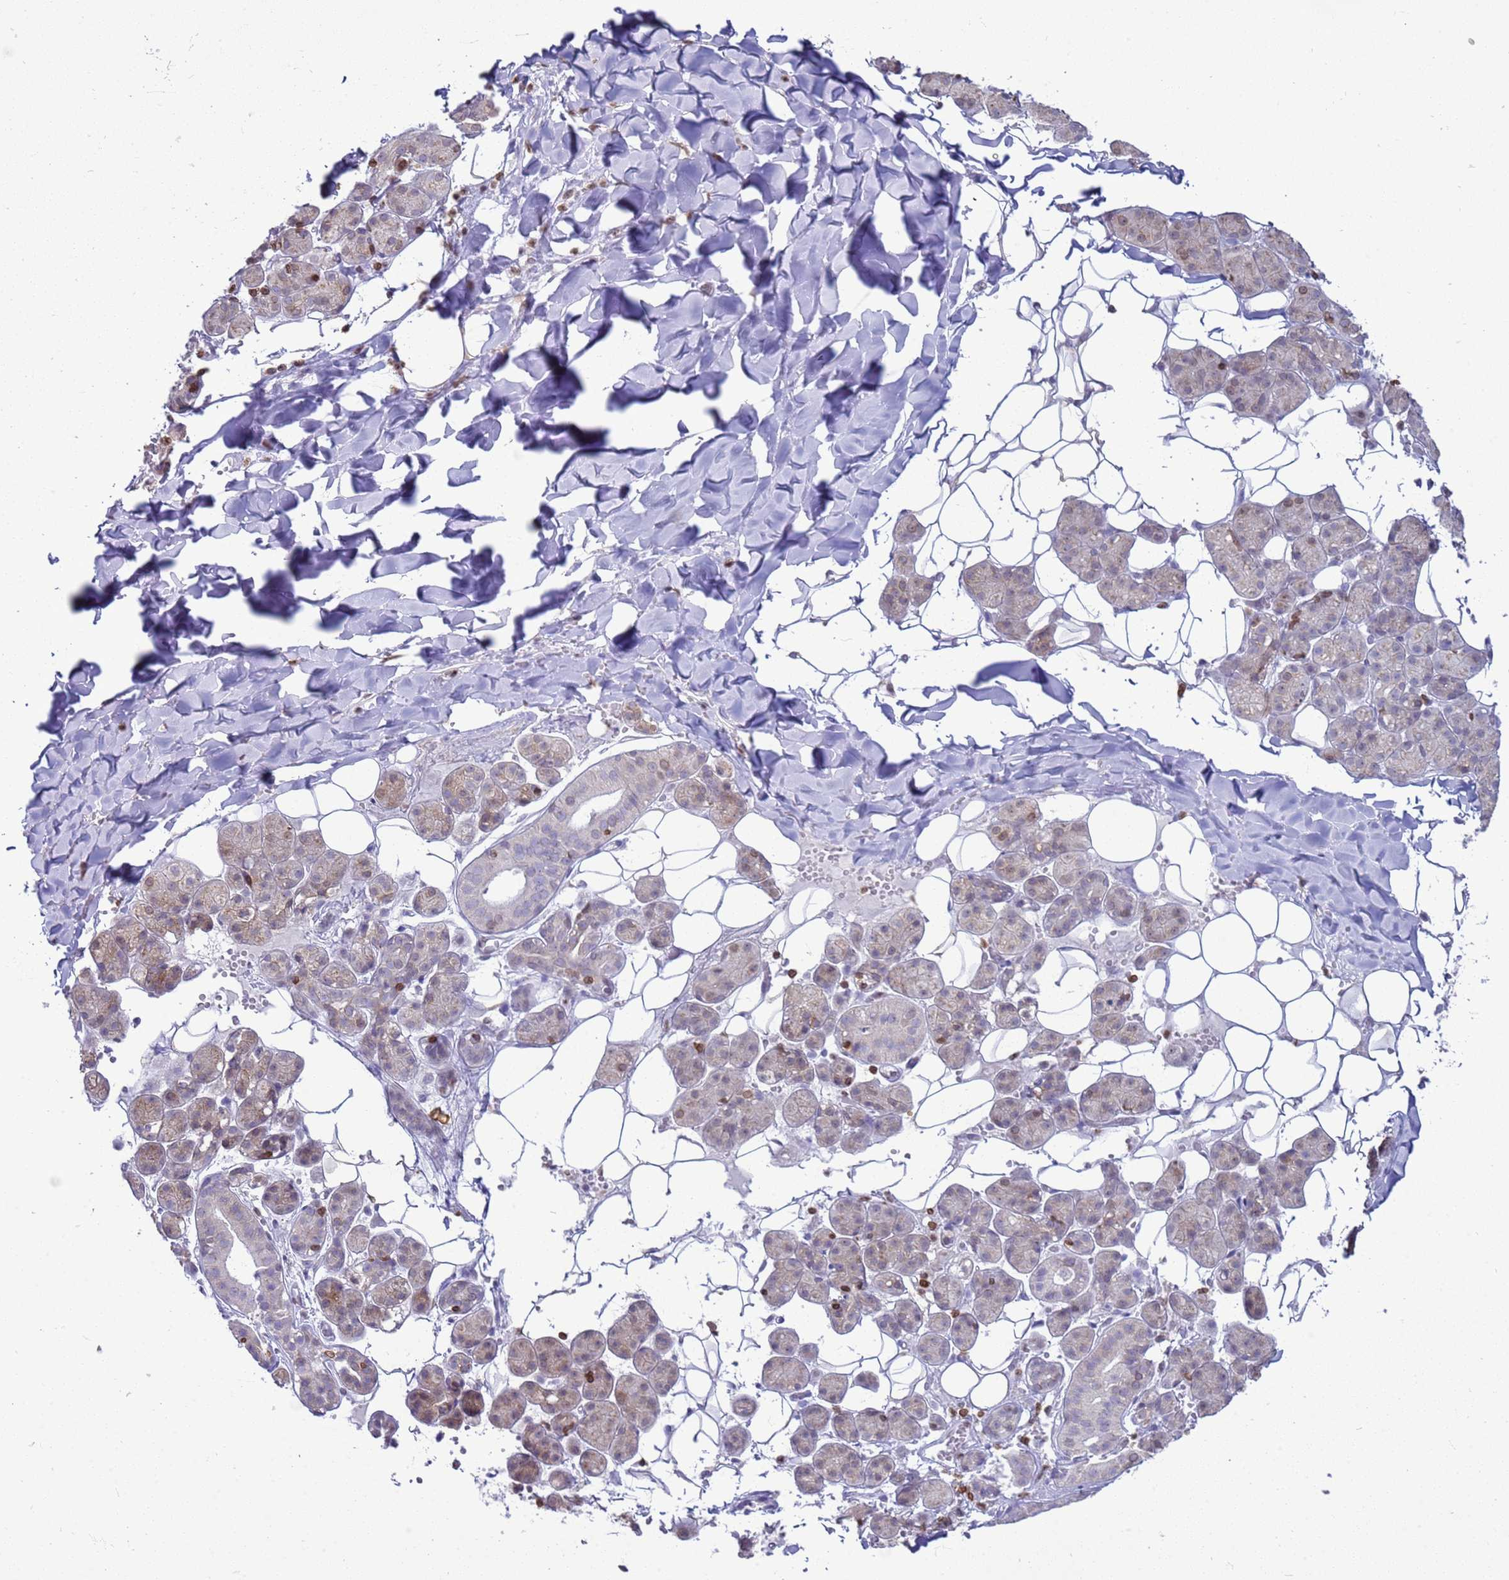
{"staining": {"intensity": "weak", "quantity": "<25%", "location": "cytoplasmic/membranous"}, "tissue": "salivary gland", "cell_type": "Glandular cells", "image_type": "normal", "snomed": [{"axis": "morphology", "description": "Normal tissue, NOS"}, {"axis": "topography", "description": "Salivary gland"}], "caption": "Immunohistochemical staining of normal human salivary gland demonstrates no significant expression in glandular cells.", "gene": "DHX37", "patient": {"sex": "female", "age": 33}}